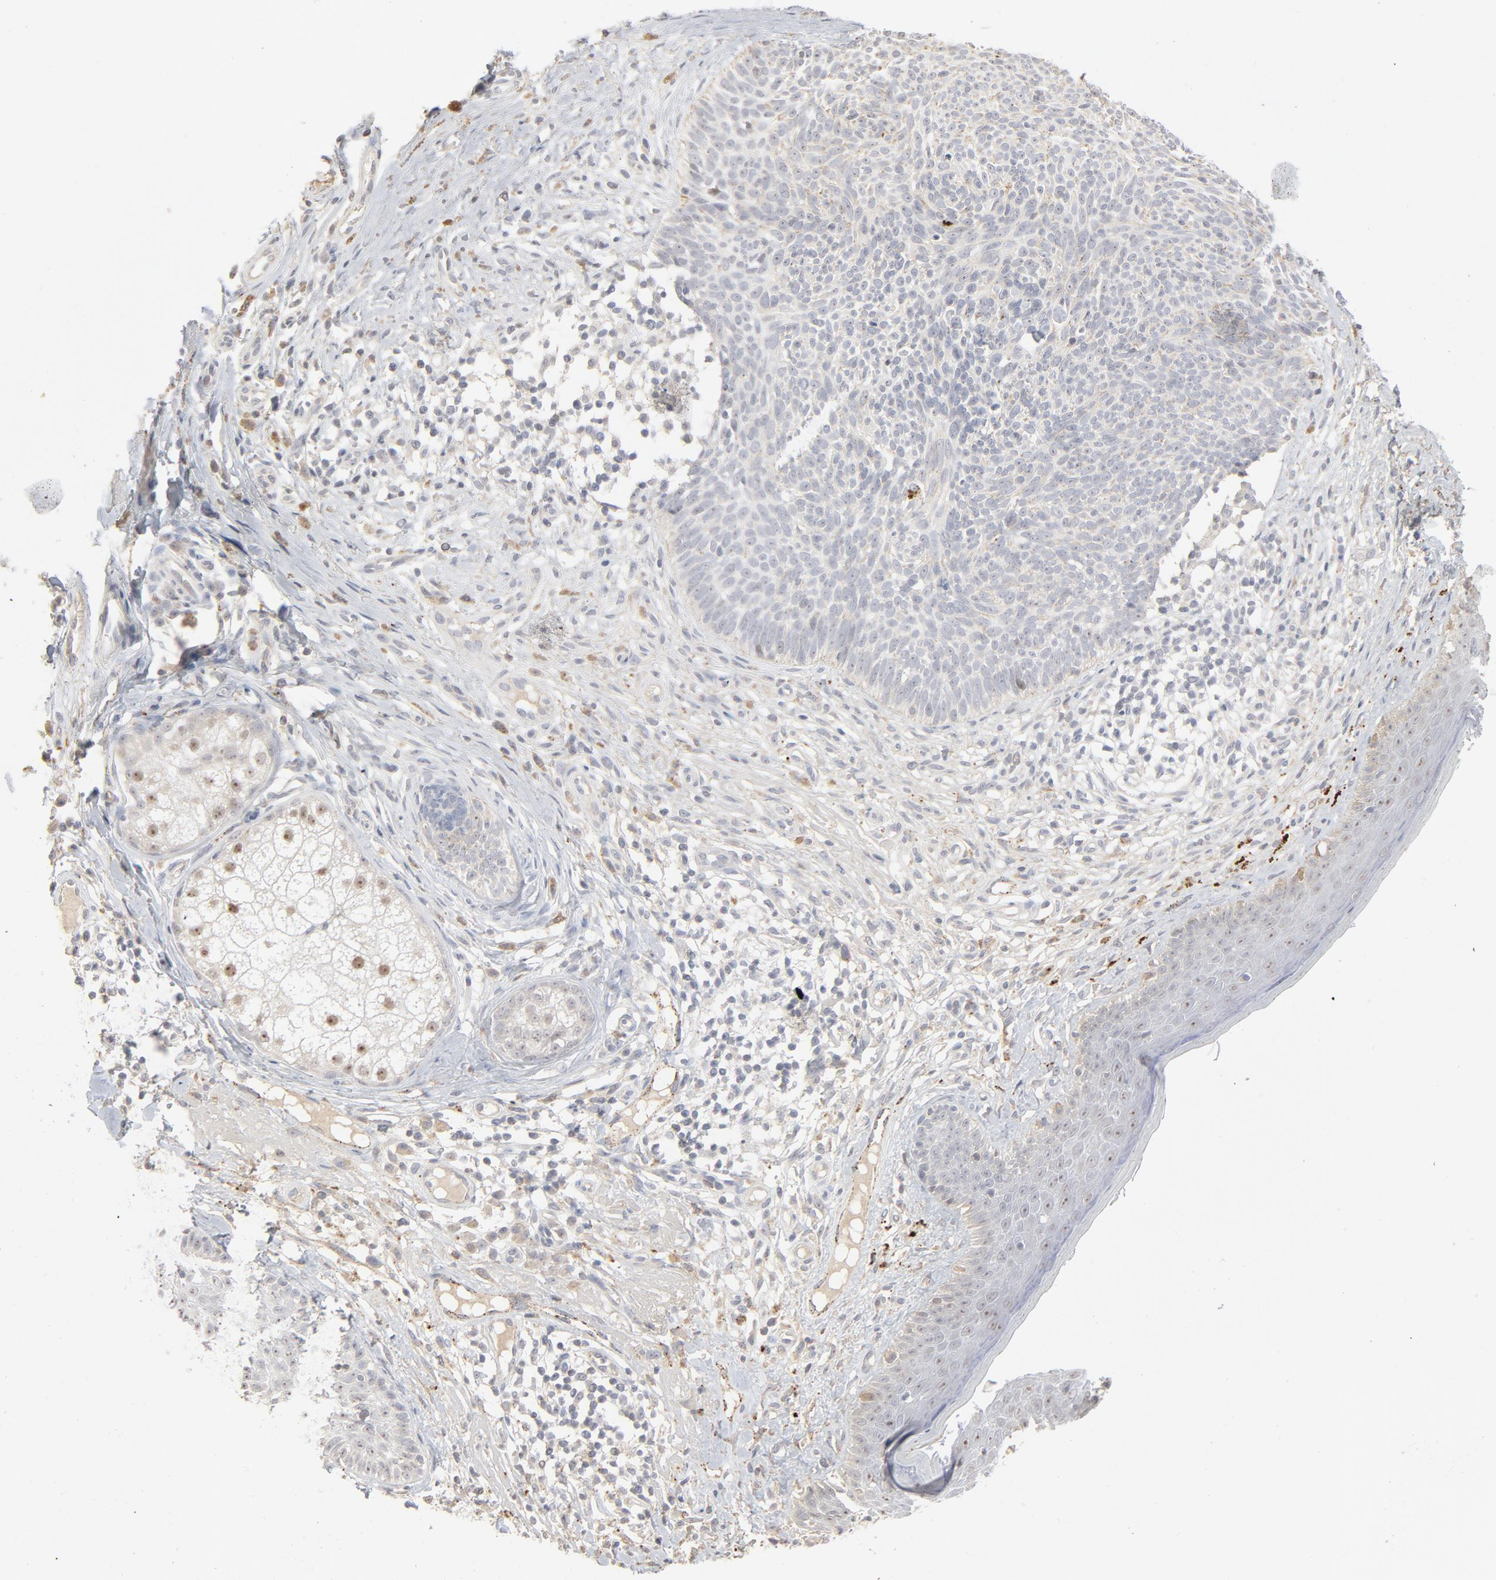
{"staining": {"intensity": "negative", "quantity": "none", "location": "none"}, "tissue": "skin cancer", "cell_type": "Tumor cells", "image_type": "cancer", "snomed": [{"axis": "morphology", "description": "Basal cell carcinoma"}, {"axis": "topography", "description": "Skin"}], "caption": "Protein analysis of skin basal cell carcinoma shows no significant expression in tumor cells. (DAB immunohistochemistry with hematoxylin counter stain).", "gene": "POMT2", "patient": {"sex": "male", "age": 74}}